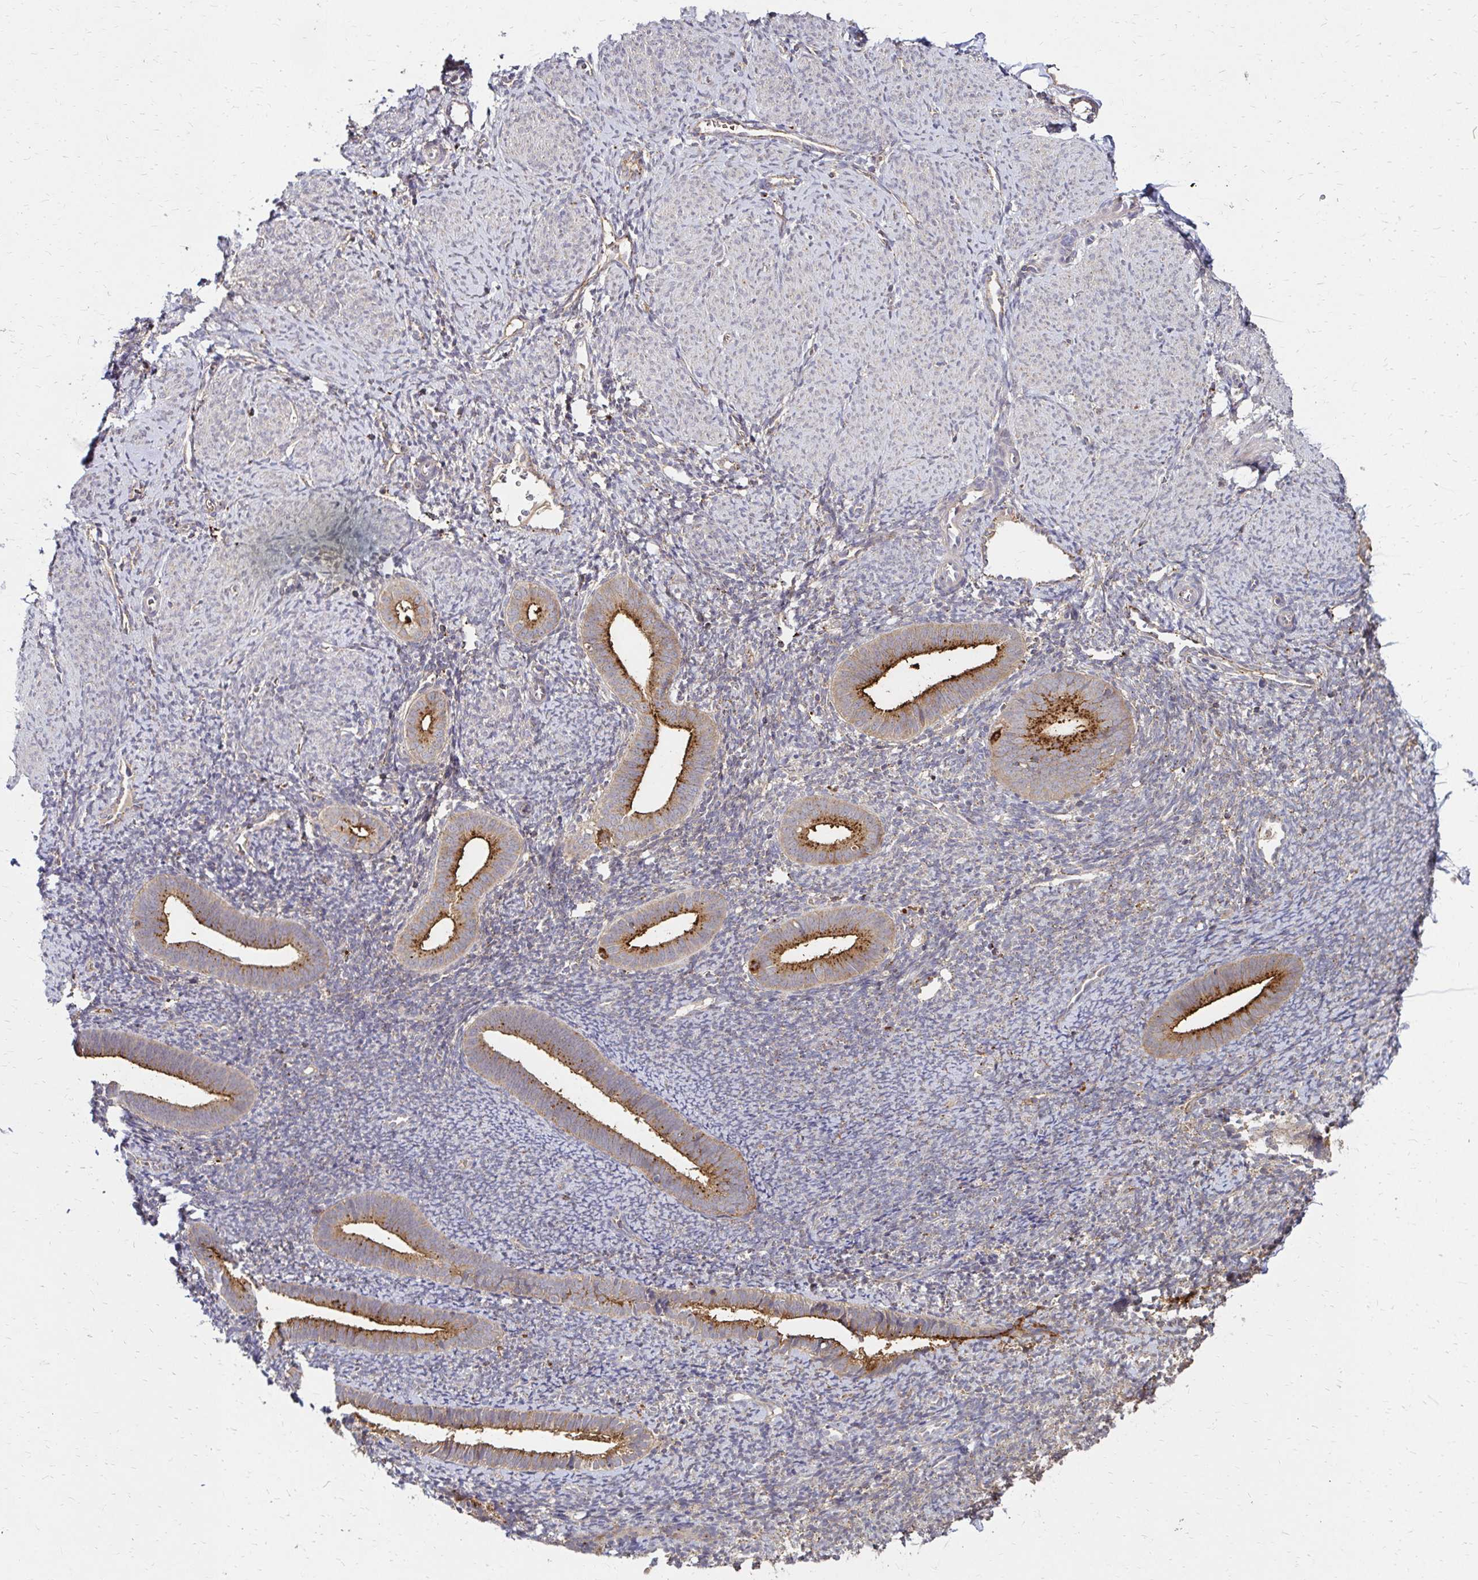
{"staining": {"intensity": "moderate", "quantity": "25%-75%", "location": "cytoplasmic/membranous"}, "tissue": "endometrium", "cell_type": "Cells in endometrial stroma", "image_type": "normal", "snomed": [{"axis": "morphology", "description": "Normal tissue, NOS"}, {"axis": "topography", "description": "Endometrium"}], "caption": "Brown immunohistochemical staining in normal endometrium demonstrates moderate cytoplasmic/membranous staining in approximately 25%-75% of cells in endometrial stroma.", "gene": "IDUA", "patient": {"sex": "female", "age": 39}}